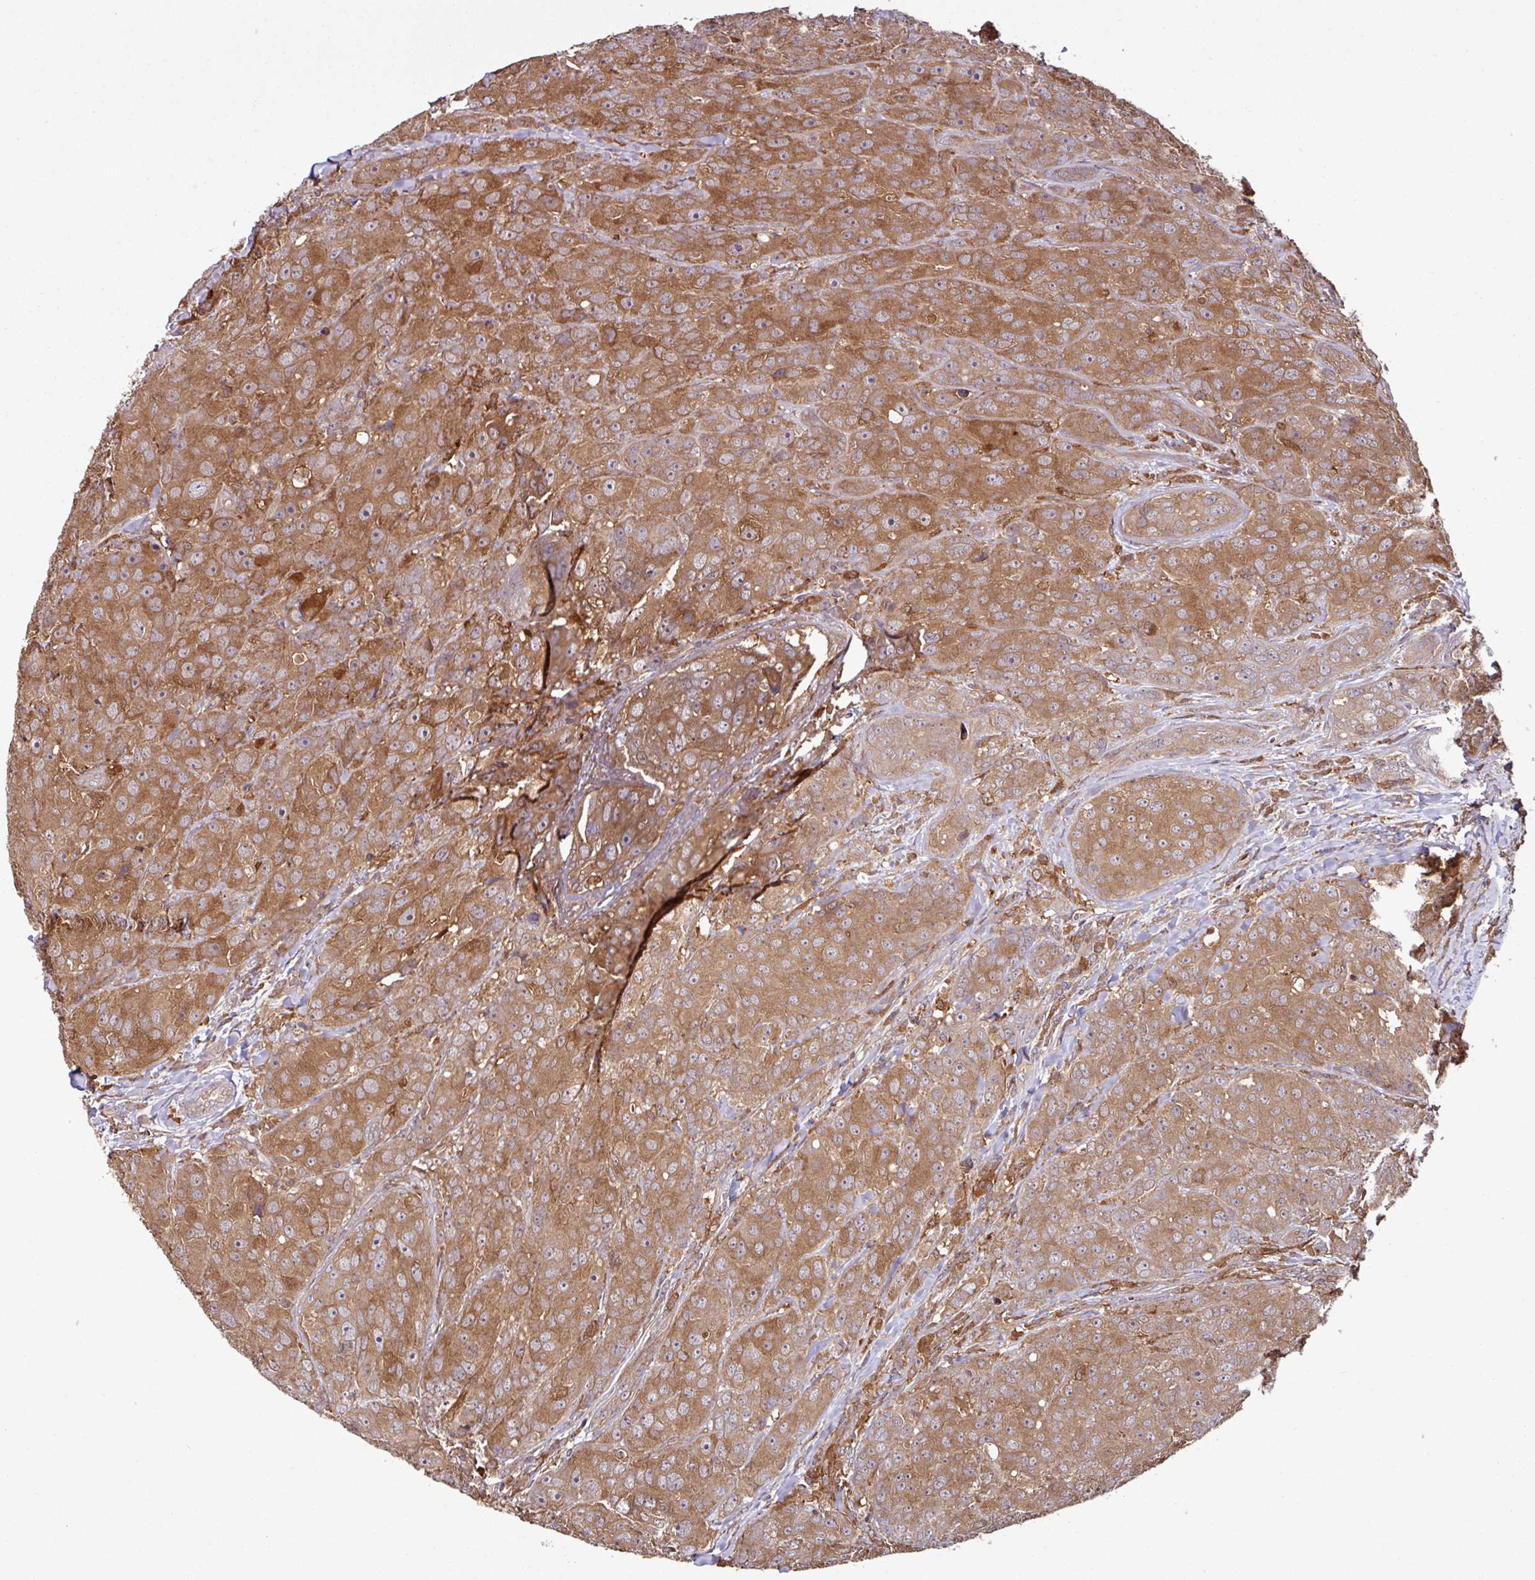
{"staining": {"intensity": "moderate", "quantity": ">75%", "location": "cytoplasmic/membranous"}, "tissue": "breast cancer", "cell_type": "Tumor cells", "image_type": "cancer", "snomed": [{"axis": "morphology", "description": "Duct carcinoma"}, {"axis": "topography", "description": "Breast"}], "caption": "The immunohistochemical stain highlights moderate cytoplasmic/membranous staining in tumor cells of breast cancer (invasive ductal carcinoma) tissue.", "gene": "GNPDA1", "patient": {"sex": "female", "age": 43}}